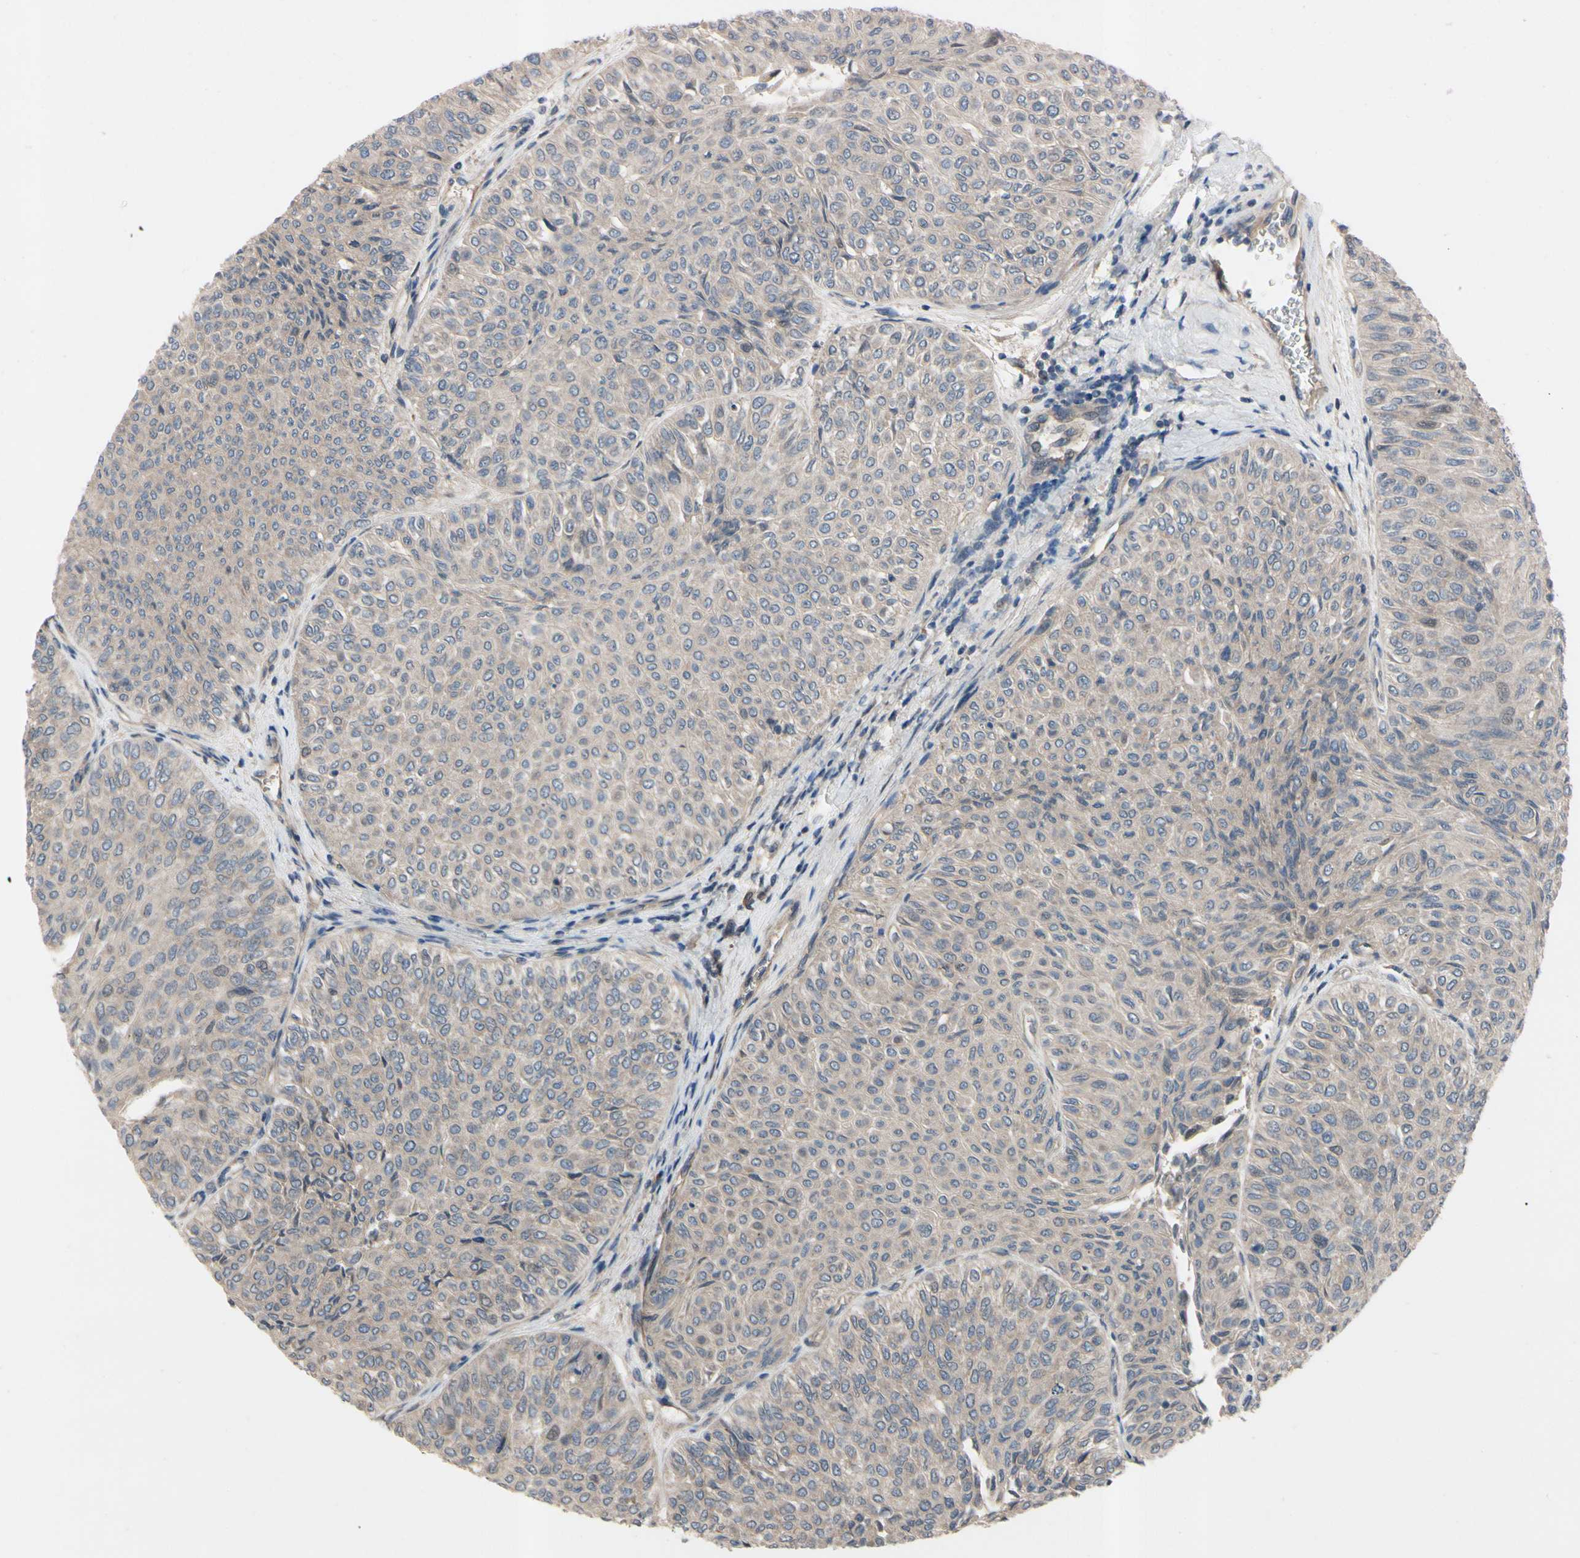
{"staining": {"intensity": "weak", "quantity": ">75%", "location": "cytoplasmic/membranous"}, "tissue": "urothelial cancer", "cell_type": "Tumor cells", "image_type": "cancer", "snomed": [{"axis": "morphology", "description": "Urothelial carcinoma, Low grade"}, {"axis": "topography", "description": "Urinary bladder"}], "caption": "Tumor cells reveal low levels of weak cytoplasmic/membranous positivity in about >75% of cells in human low-grade urothelial carcinoma.", "gene": "ICAM5", "patient": {"sex": "male", "age": 78}}